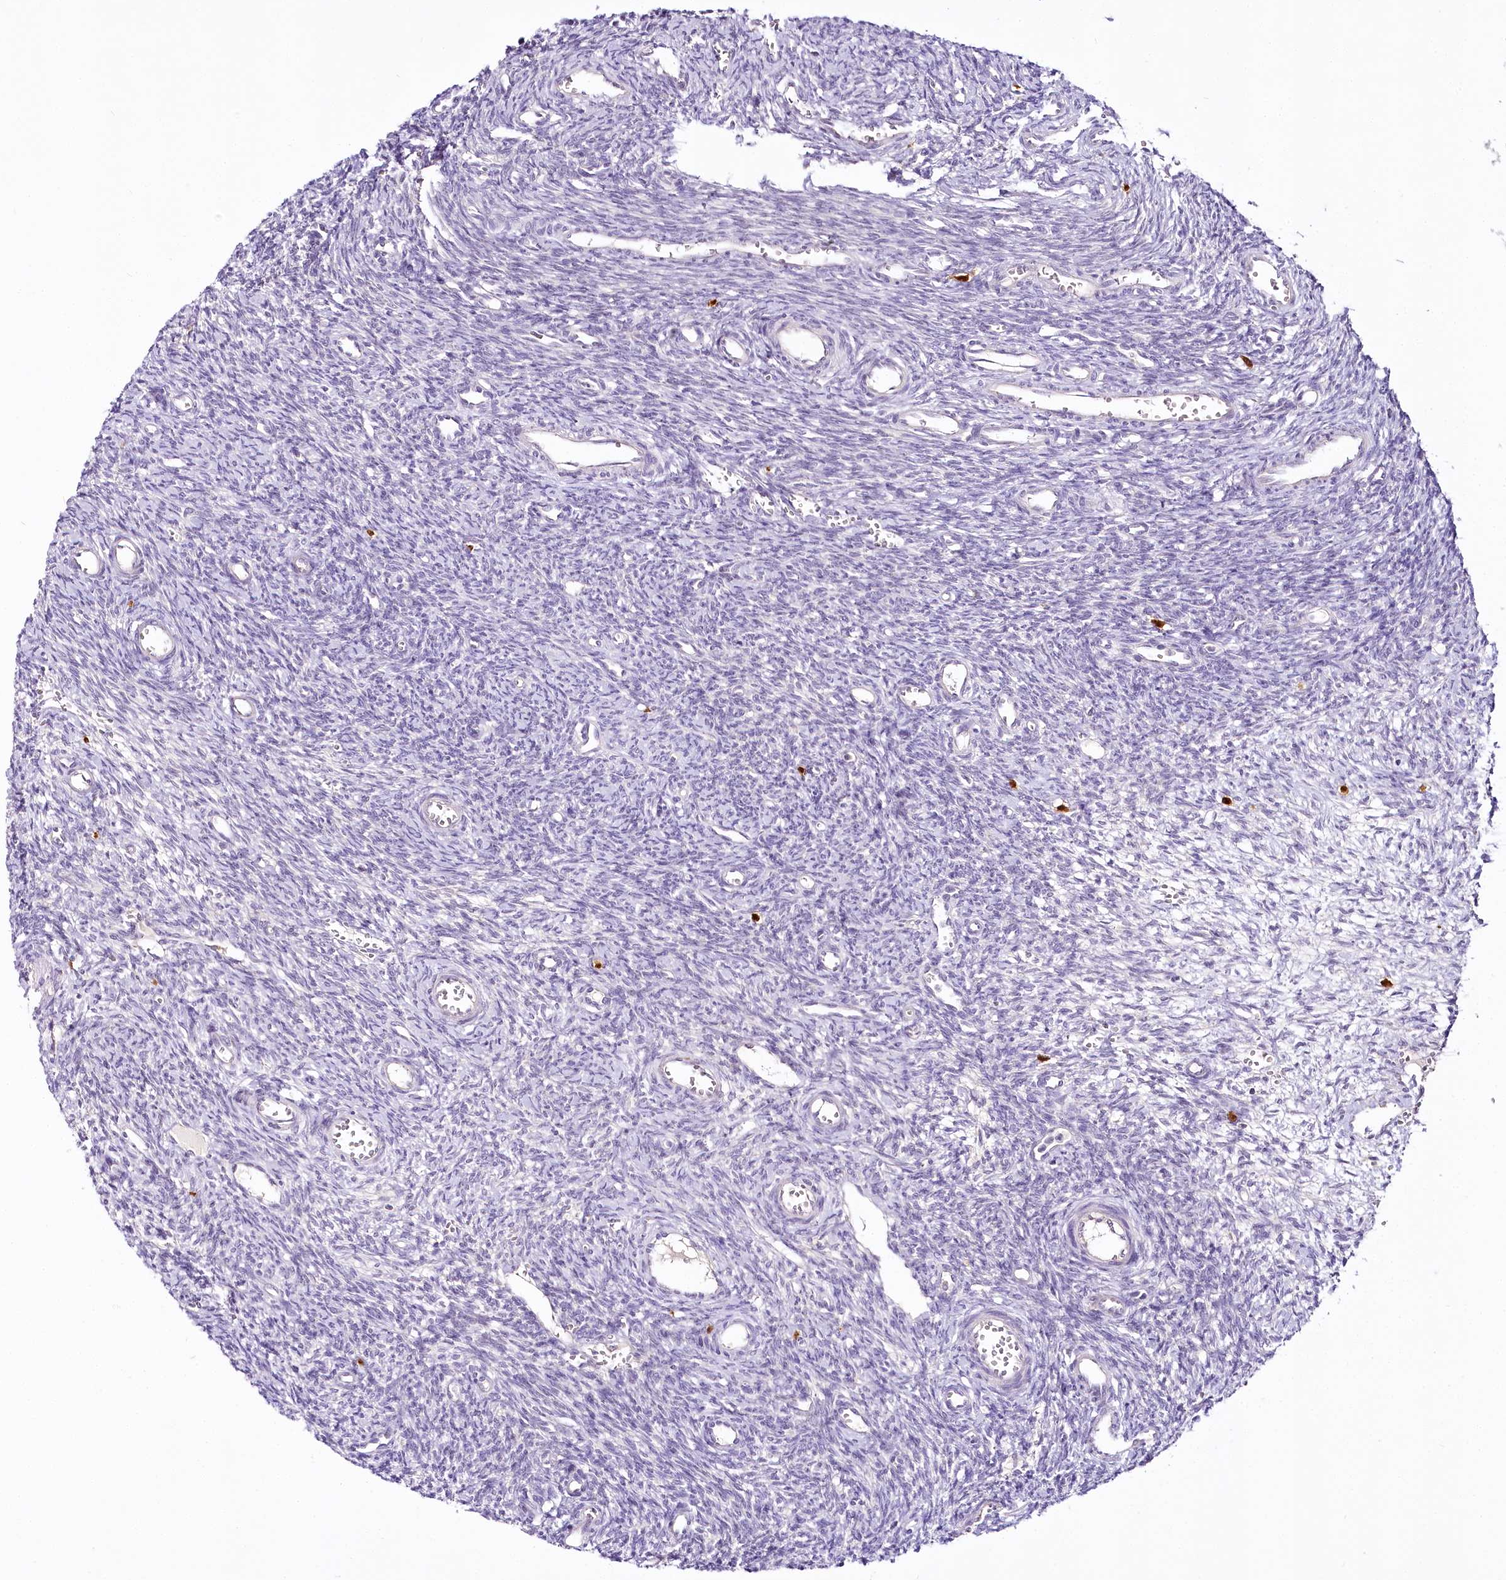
{"staining": {"intensity": "negative", "quantity": "none", "location": "none"}, "tissue": "ovary", "cell_type": "Ovarian stroma cells", "image_type": "normal", "snomed": [{"axis": "morphology", "description": "Normal tissue, NOS"}, {"axis": "topography", "description": "Ovary"}], "caption": "This is an IHC photomicrograph of benign human ovary. There is no expression in ovarian stroma cells.", "gene": "VWA5A", "patient": {"sex": "female", "age": 39}}